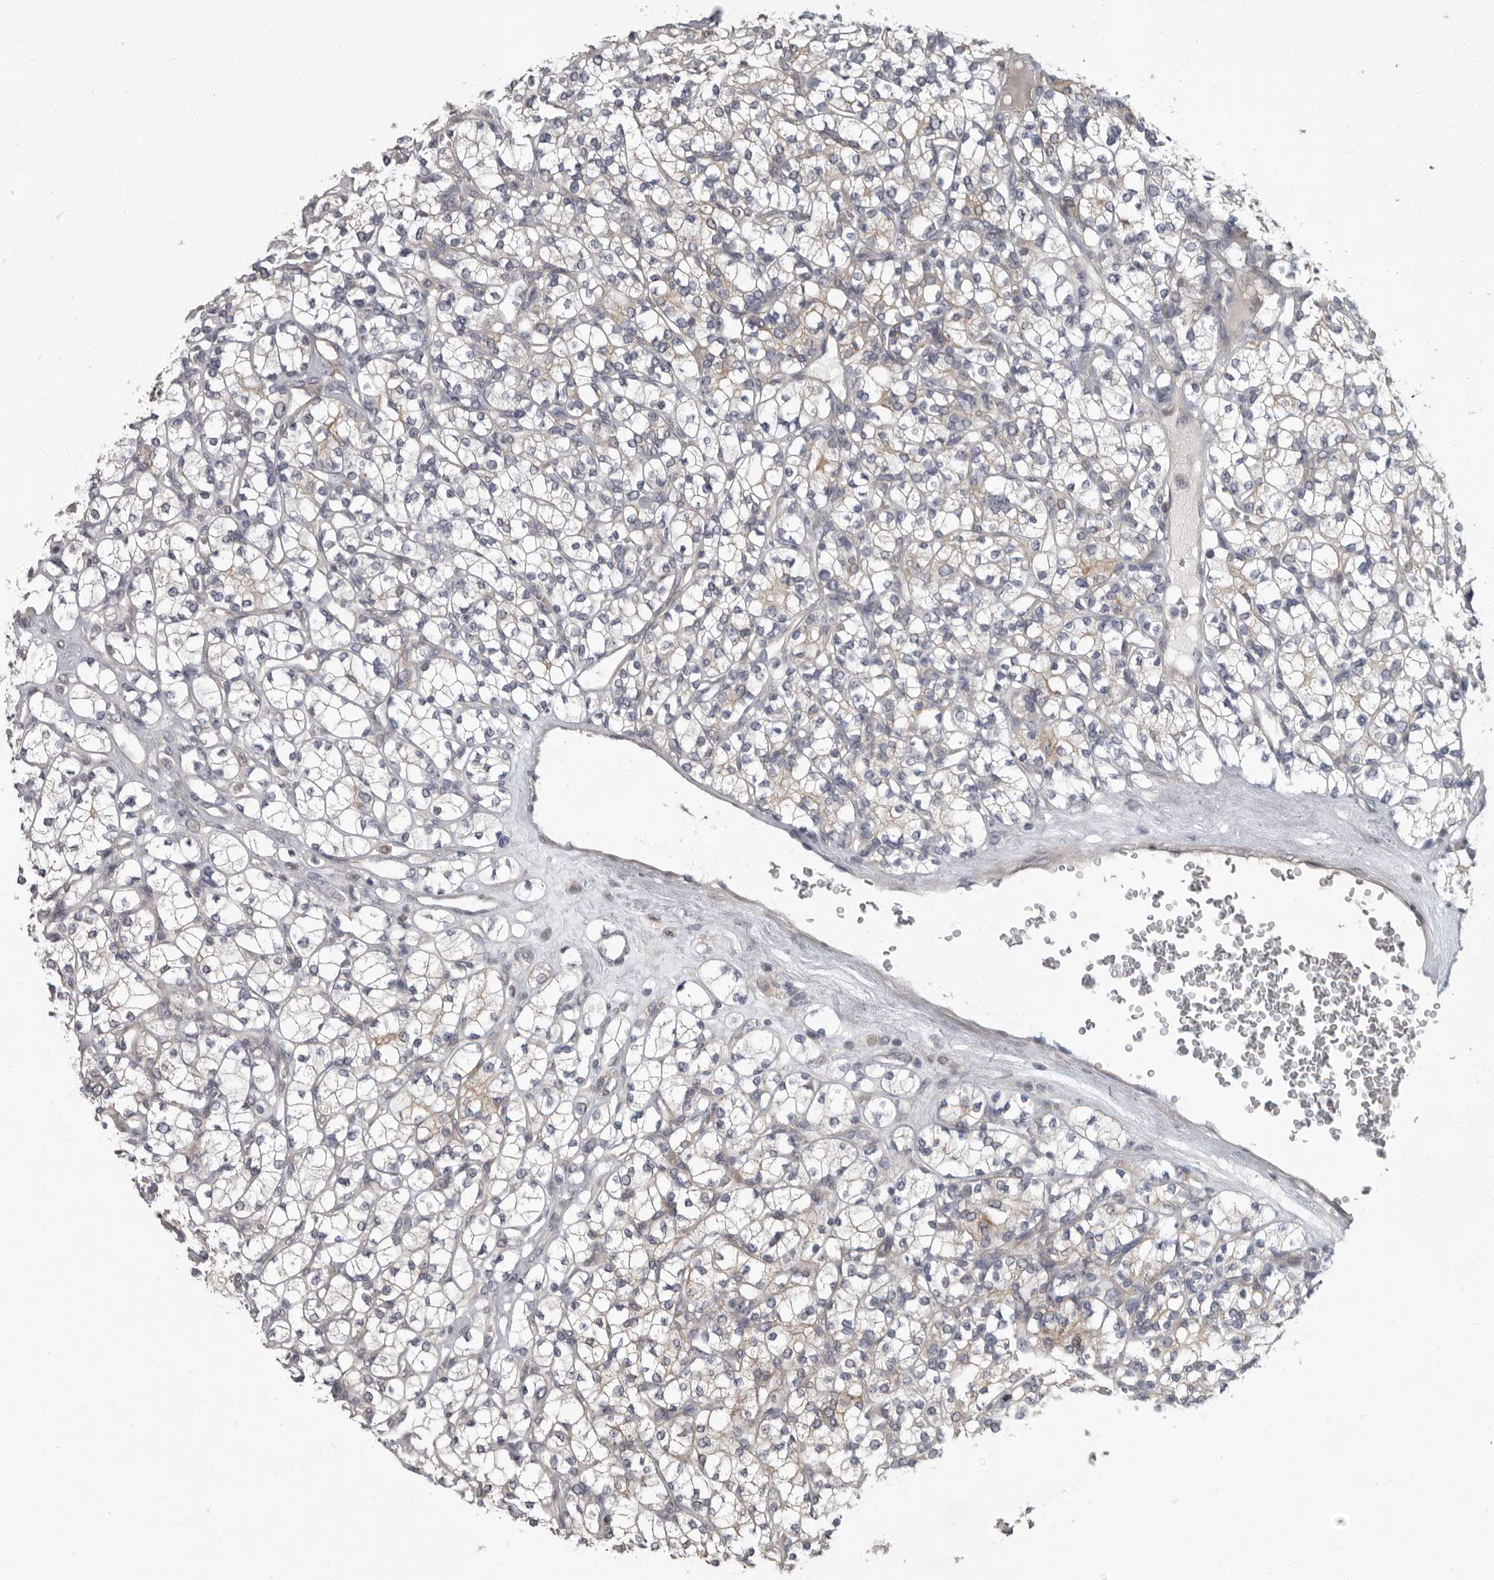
{"staining": {"intensity": "negative", "quantity": "none", "location": "none"}, "tissue": "renal cancer", "cell_type": "Tumor cells", "image_type": "cancer", "snomed": [{"axis": "morphology", "description": "Adenocarcinoma, NOS"}, {"axis": "topography", "description": "Kidney"}], "caption": "Renal cancer (adenocarcinoma) was stained to show a protein in brown. There is no significant positivity in tumor cells.", "gene": "PDE7A", "patient": {"sex": "male", "age": 77}}